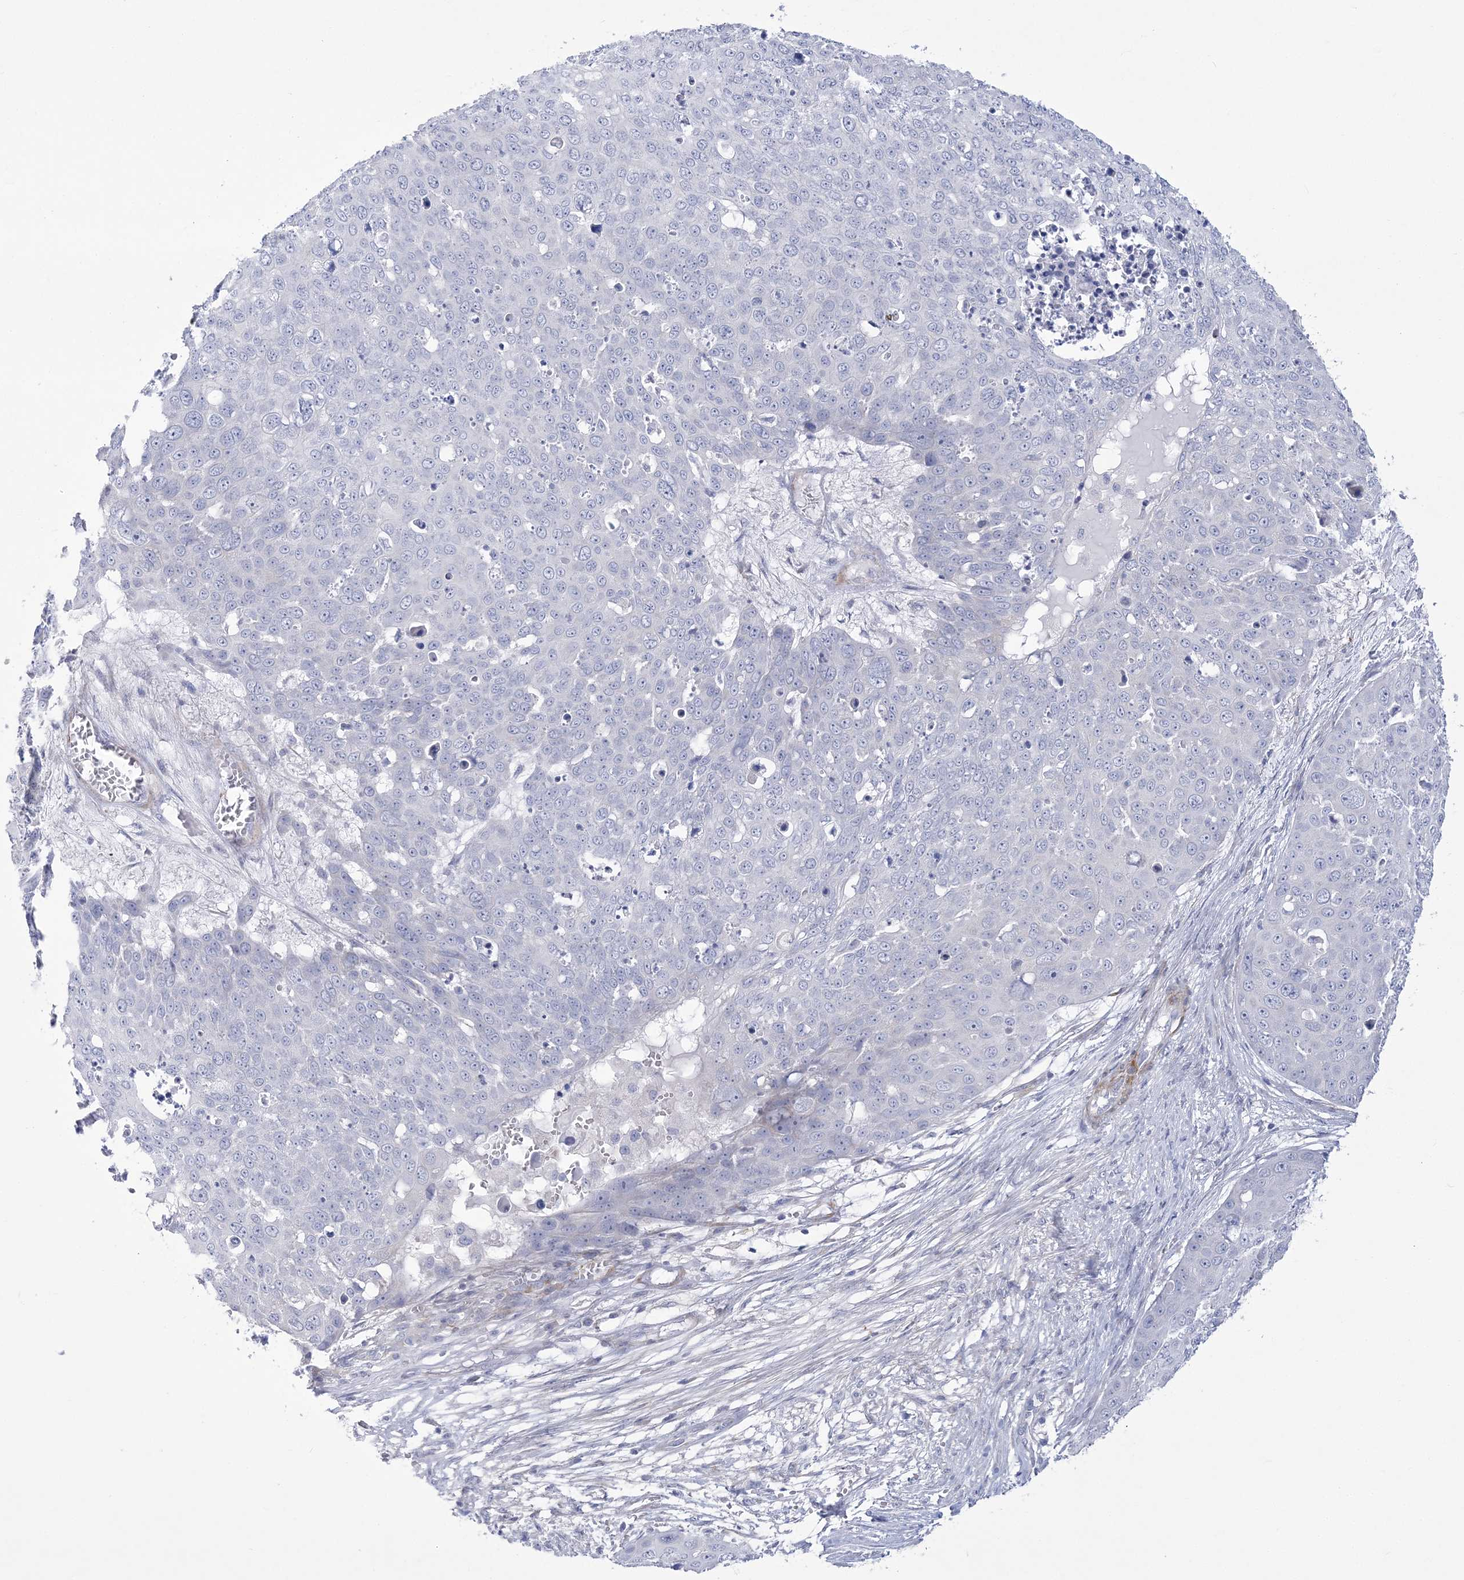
{"staining": {"intensity": "negative", "quantity": "none", "location": "none"}, "tissue": "skin cancer", "cell_type": "Tumor cells", "image_type": "cancer", "snomed": [{"axis": "morphology", "description": "Squamous cell carcinoma, NOS"}, {"axis": "topography", "description": "Skin"}], "caption": "This is an IHC photomicrograph of skin squamous cell carcinoma. There is no positivity in tumor cells.", "gene": "WDR27", "patient": {"sex": "male", "age": 71}}